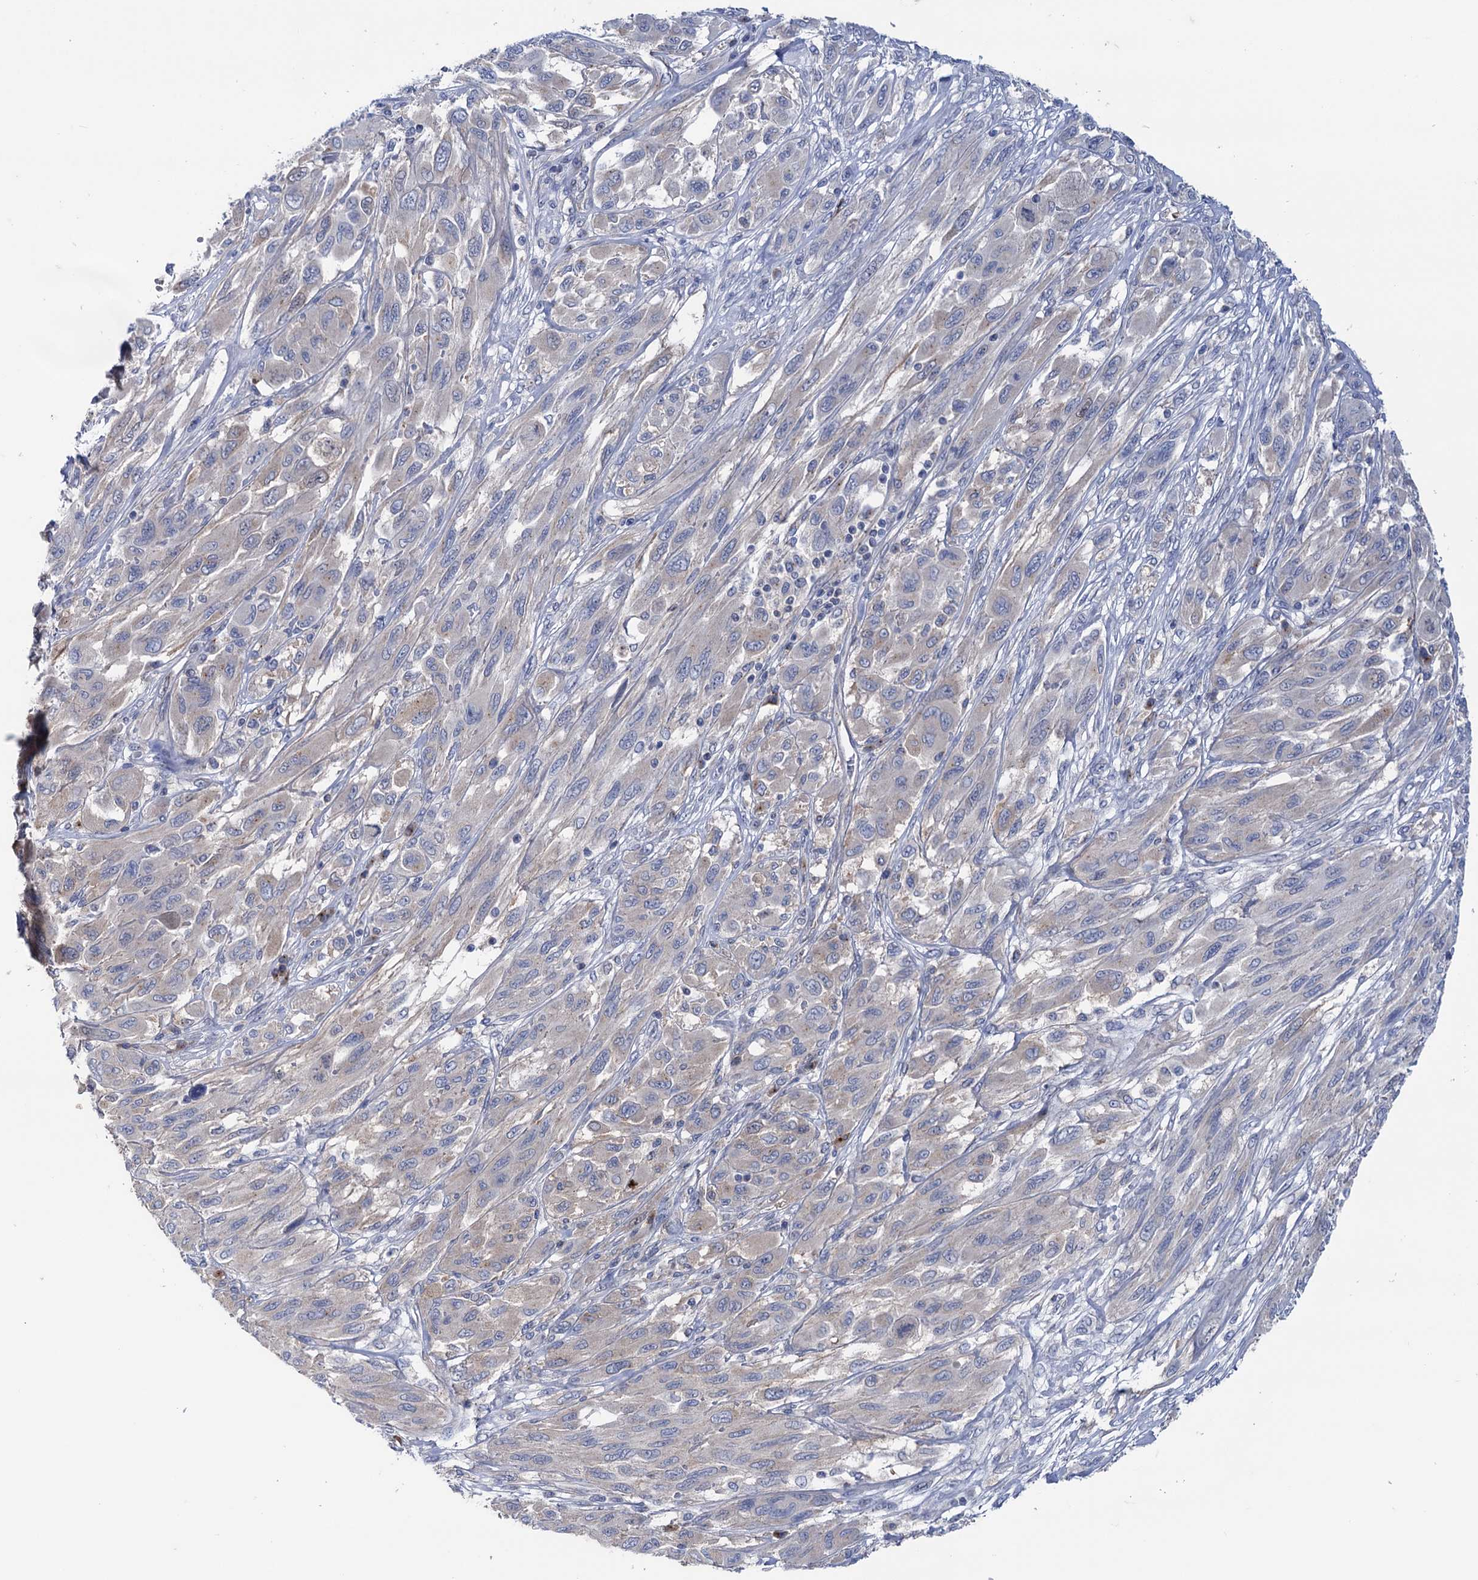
{"staining": {"intensity": "negative", "quantity": "none", "location": "none"}, "tissue": "melanoma", "cell_type": "Tumor cells", "image_type": "cancer", "snomed": [{"axis": "morphology", "description": "Malignant melanoma, NOS"}, {"axis": "topography", "description": "Skin"}], "caption": "High power microscopy image of an immunohistochemistry histopathology image of malignant melanoma, revealing no significant expression in tumor cells. (DAB immunohistochemistry with hematoxylin counter stain).", "gene": "ZNRD2", "patient": {"sex": "female", "age": 91}}